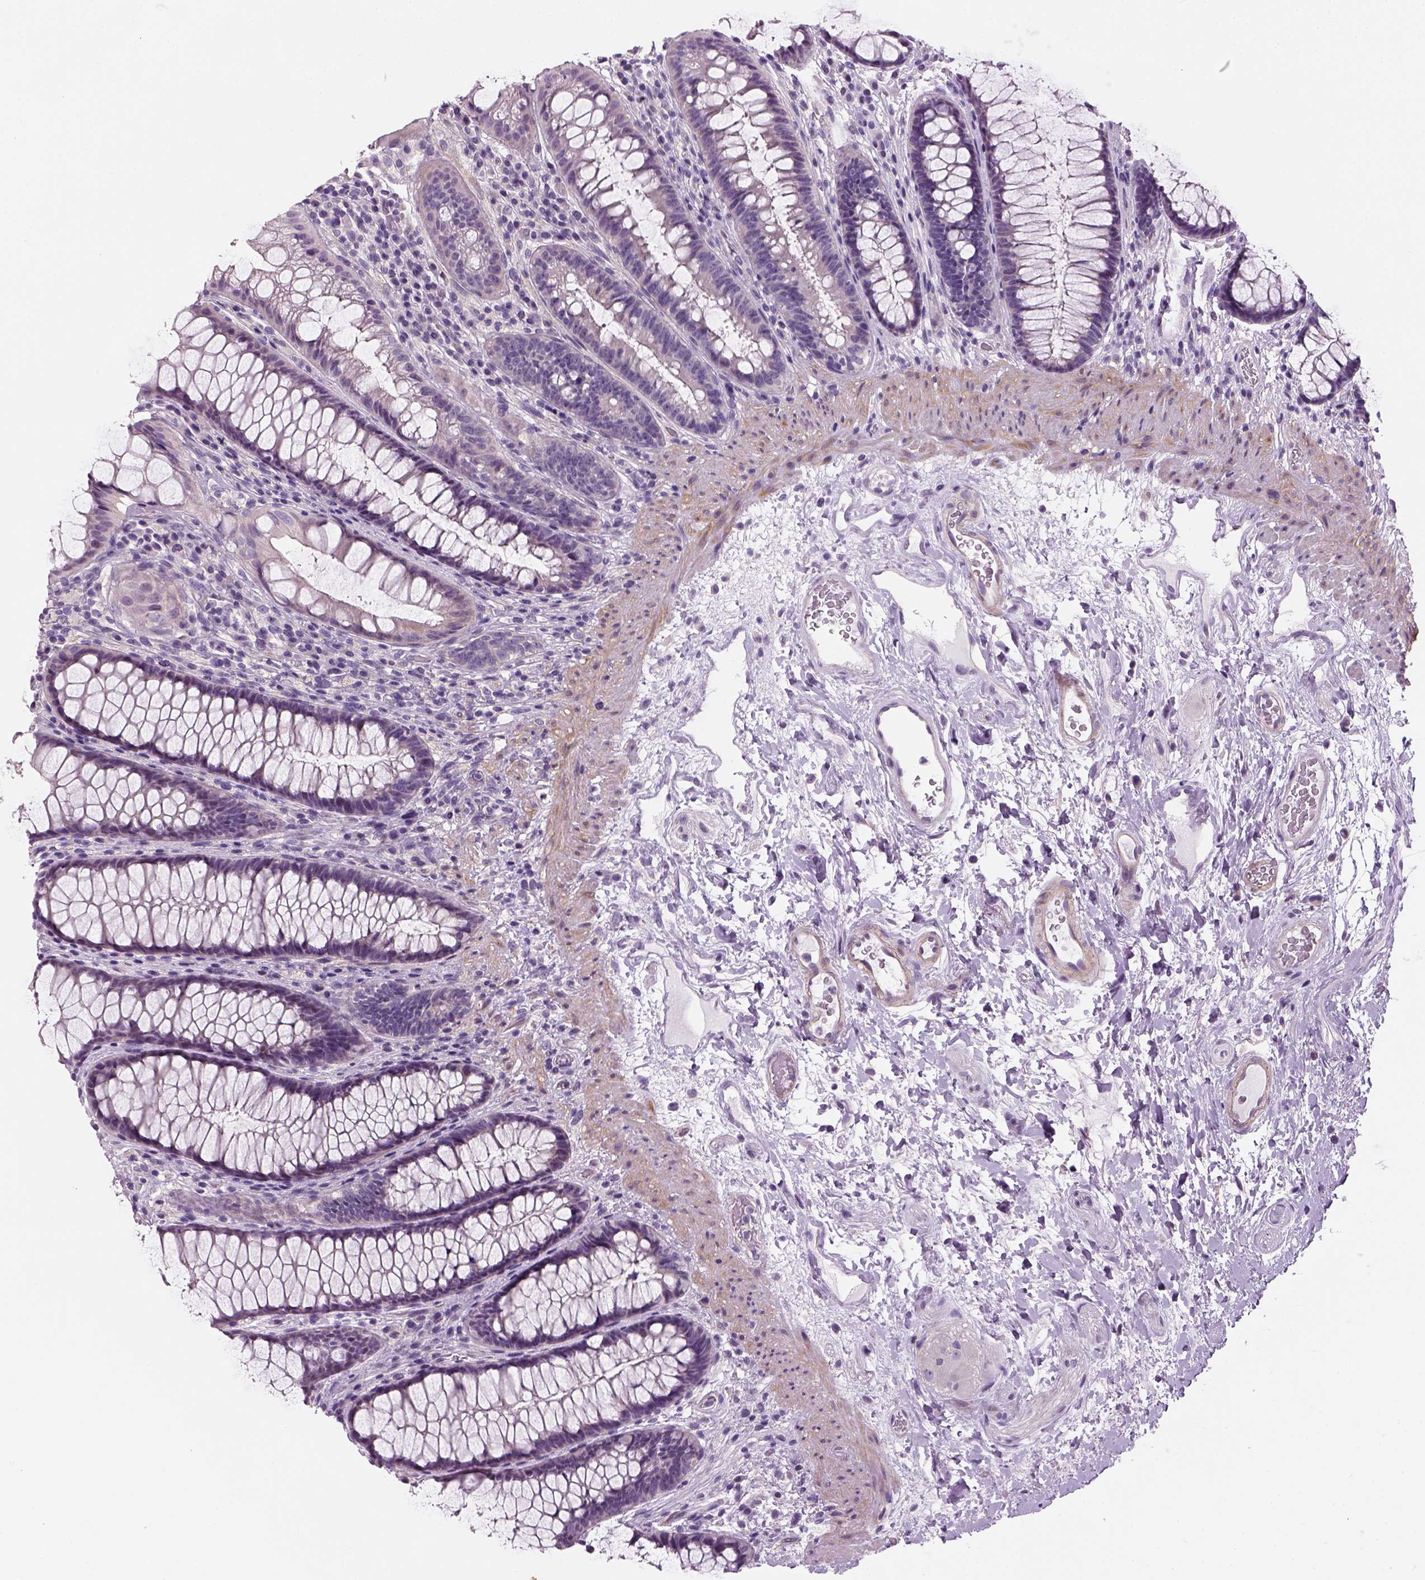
{"staining": {"intensity": "negative", "quantity": "none", "location": "none"}, "tissue": "rectum", "cell_type": "Glandular cells", "image_type": "normal", "snomed": [{"axis": "morphology", "description": "Normal tissue, NOS"}, {"axis": "topography", "description": "Rectum"}], "caption": "Rectum was stained to show a protein in brown. There is no significant staining in glandular cells. Nuclei are stained in blue.", "gene": "ELOVL3", "patient": {"sex": "male", "age": 72}}